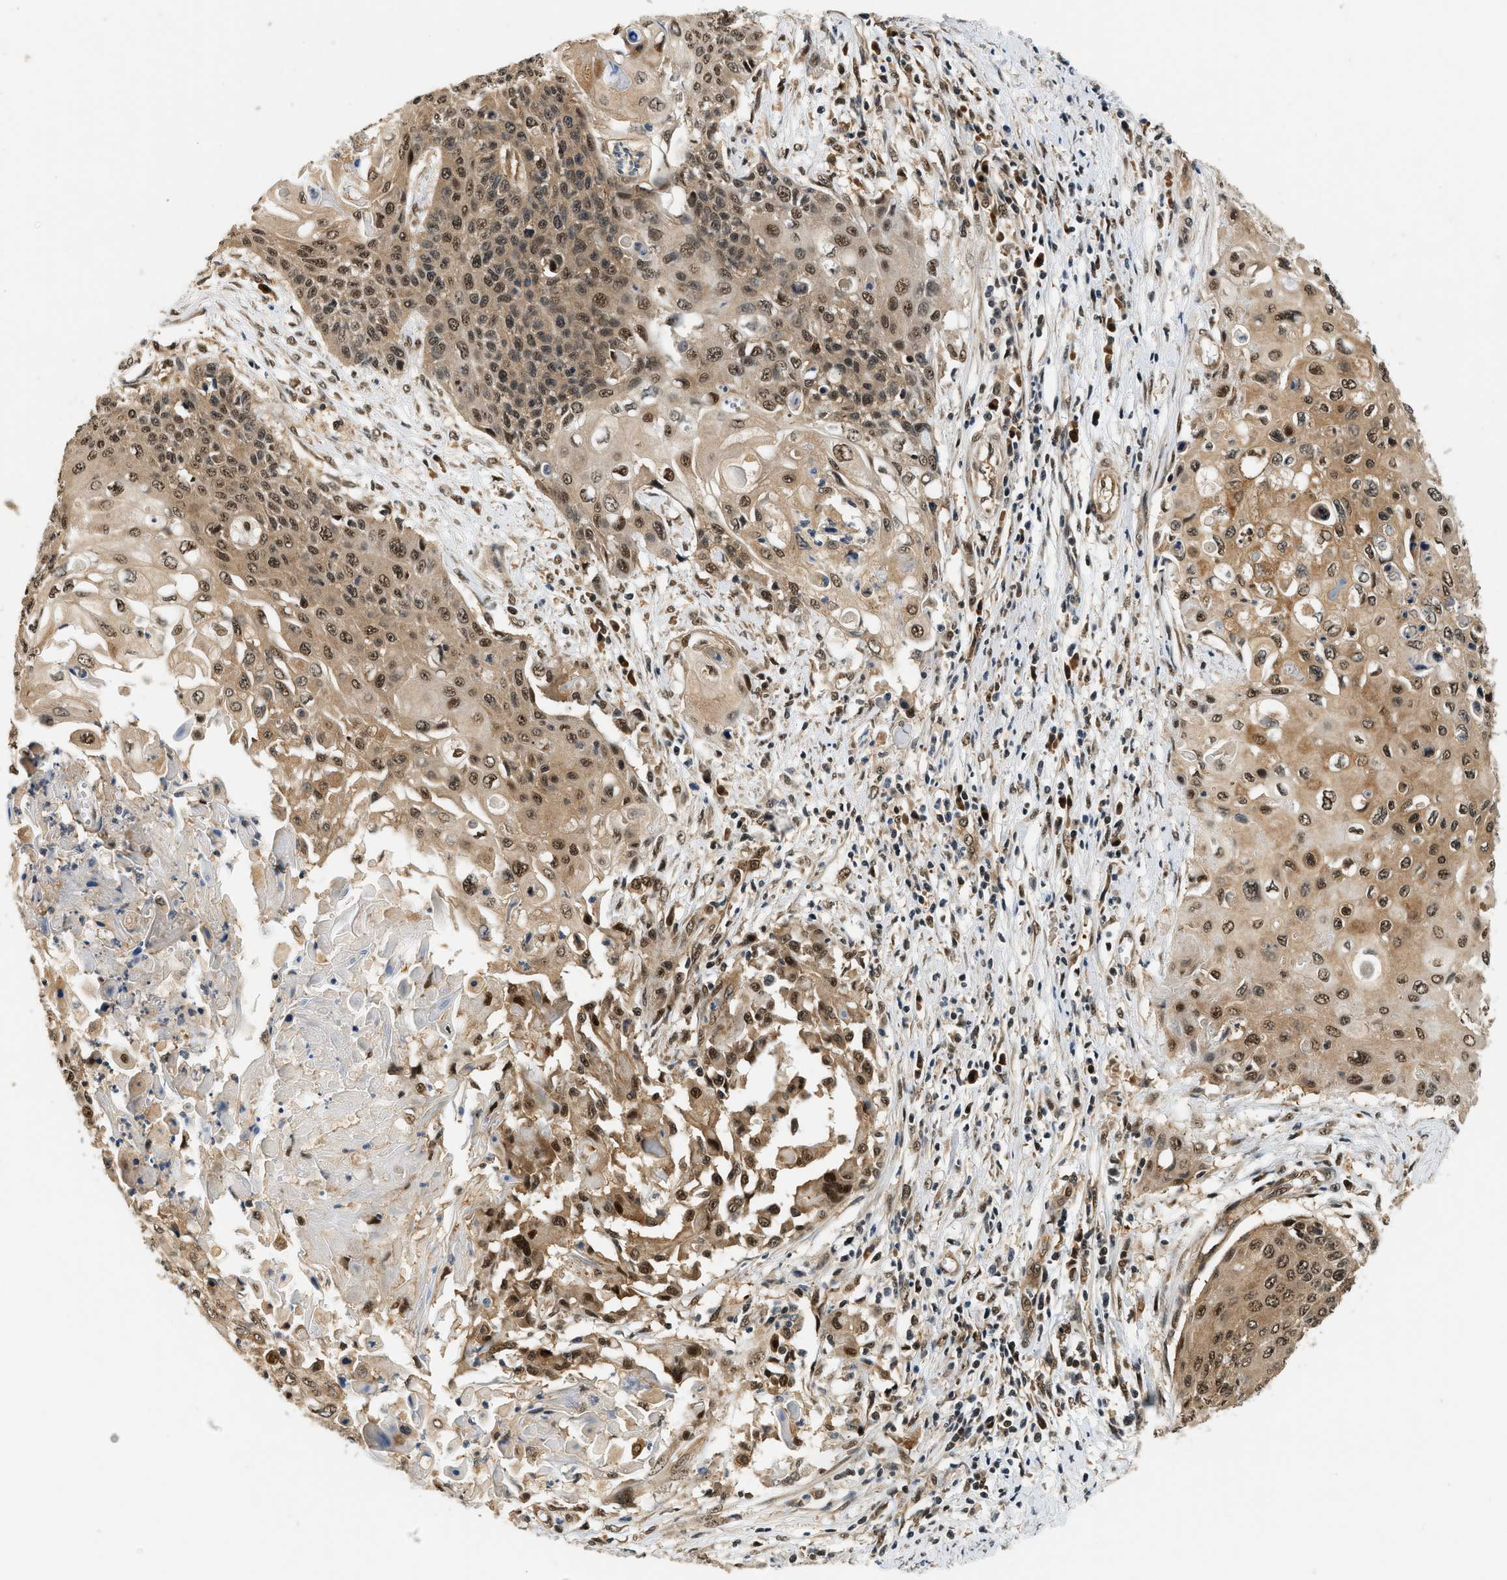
{"staining": {"intensity": "moderate", "quantity": ">75%", "location": "cytoplasmic/membranous,nuclear"}, "tissue": "cervical cancer", "cell_type": "Tumor cells", "image_type": "cancer", "snomed": [{"axis": "morphology", "description": "Squamous cell carcinoma, NOS"}, {"axis": "topography", "description": "Cervix"}], "caption": "Immunohistochemistry staining of squamous cell carcinoma (cervical), which displays medium levels of moderate cytoplasmic/membranous and nuclear staining in about >75% of tumor cells indicating moderate cytoplasmic/membranous and nuclear protein expression. The staining was performed using DAB (brown) for protein detection and nuclei were counterstained in hematoxylin (blue).", "gene": "PSMD3", "patient": {"sex": "female", "age": 39}}